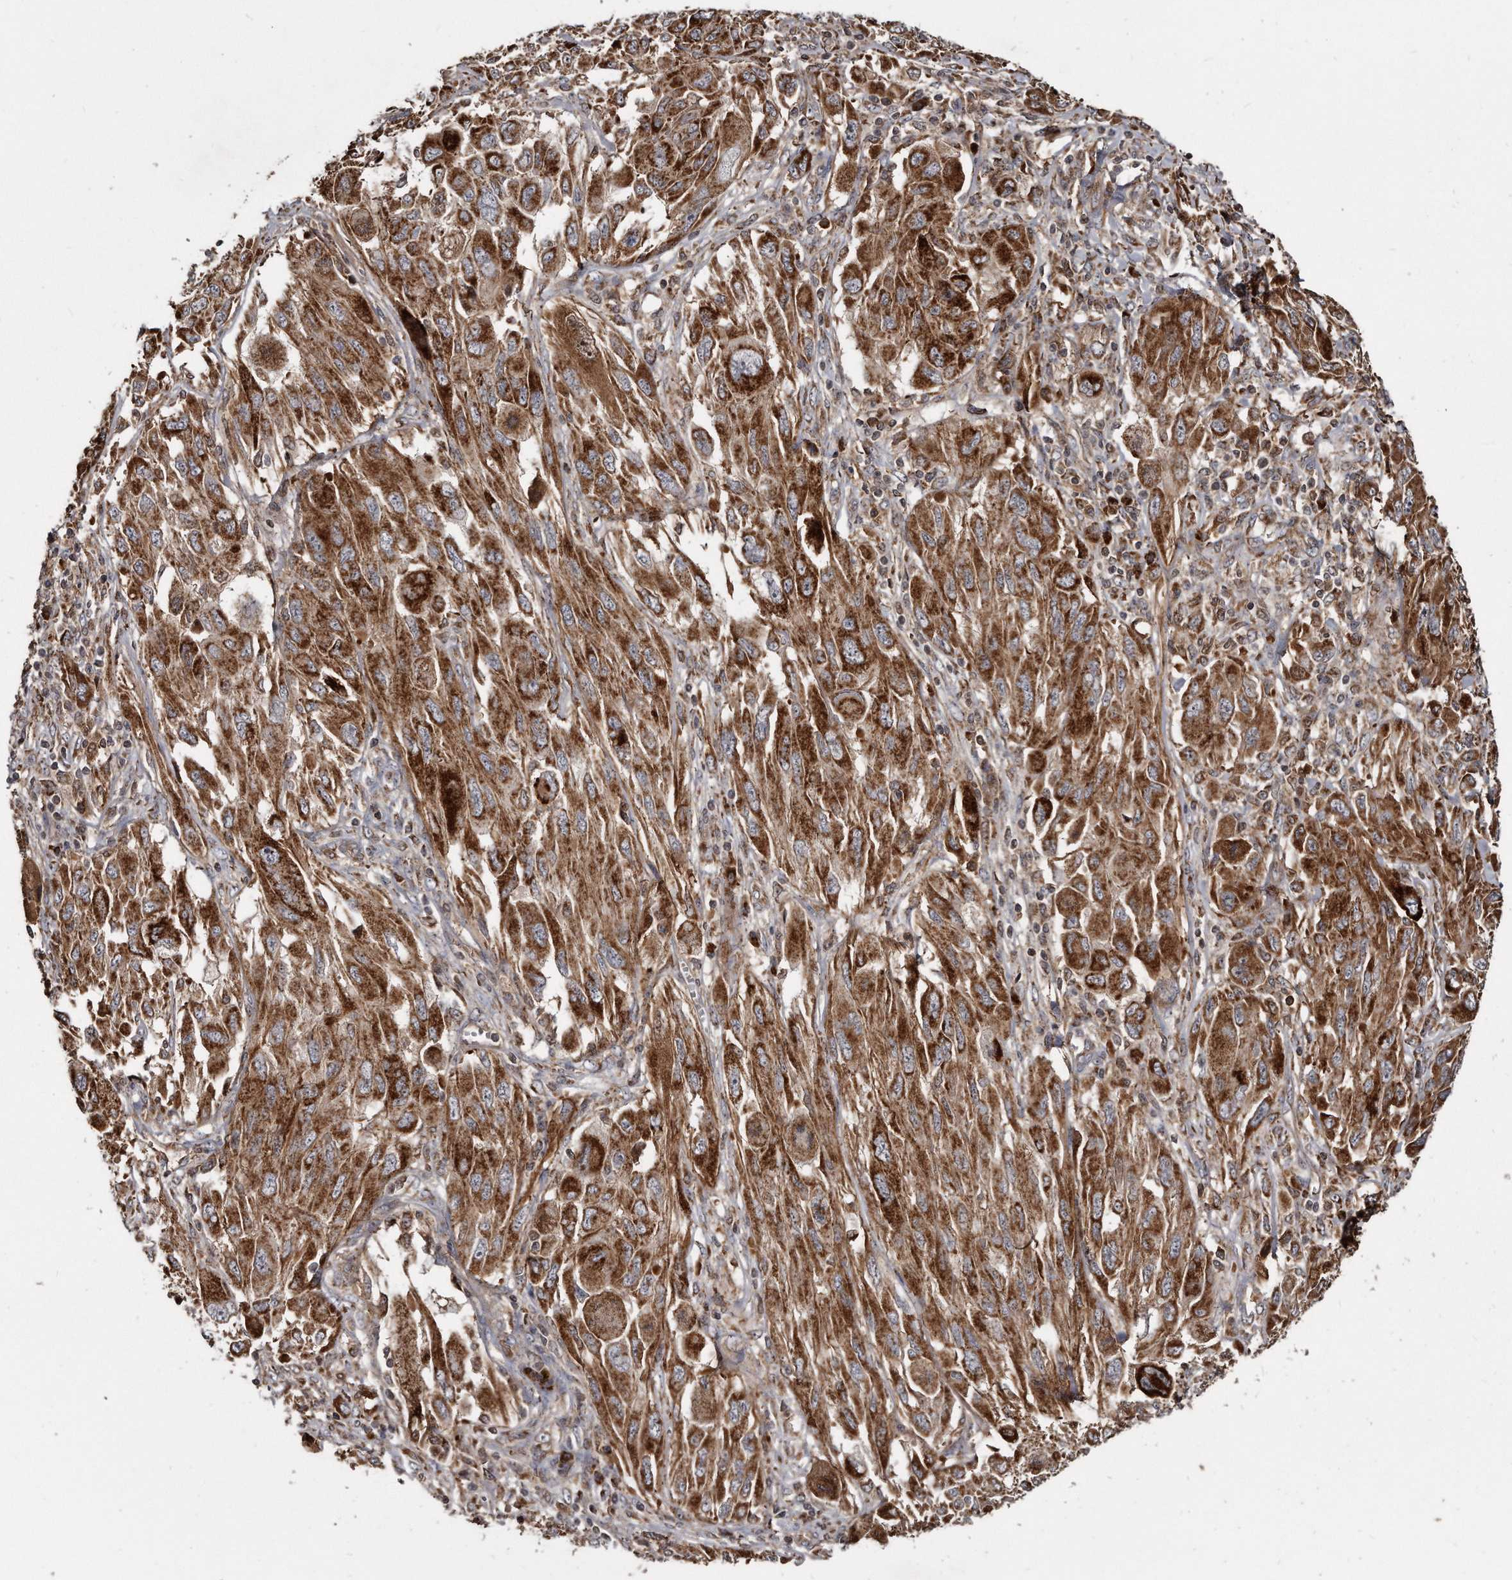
{"staining": {"intensity": "strong", "quantity": ">75%", "location": "cytoplasmic/membranous"}, "tissue": "melanoma", "cell_type": "Tumor cells", "image_type": "cancer", "snomed": [{"axis": "morphology", "description": "Malignant melanoma, NOS"}, {"axis": "topography", "description": "Skin"}], "caption": "Immunohistochemistry (IHC) staining of melanoma, which demonstrates high levels of strong cytoplasmic/membranous expression in approximately >75% of tumor cells indicating strong cytoplasmic/membranous protein positivity. The staining was performed using DAB (brown) for protein detection and nuclei were counterstained in hematoxylin (blue).", "gene": "FAM136A", "patient": {"sex": "female", "age": 91}}